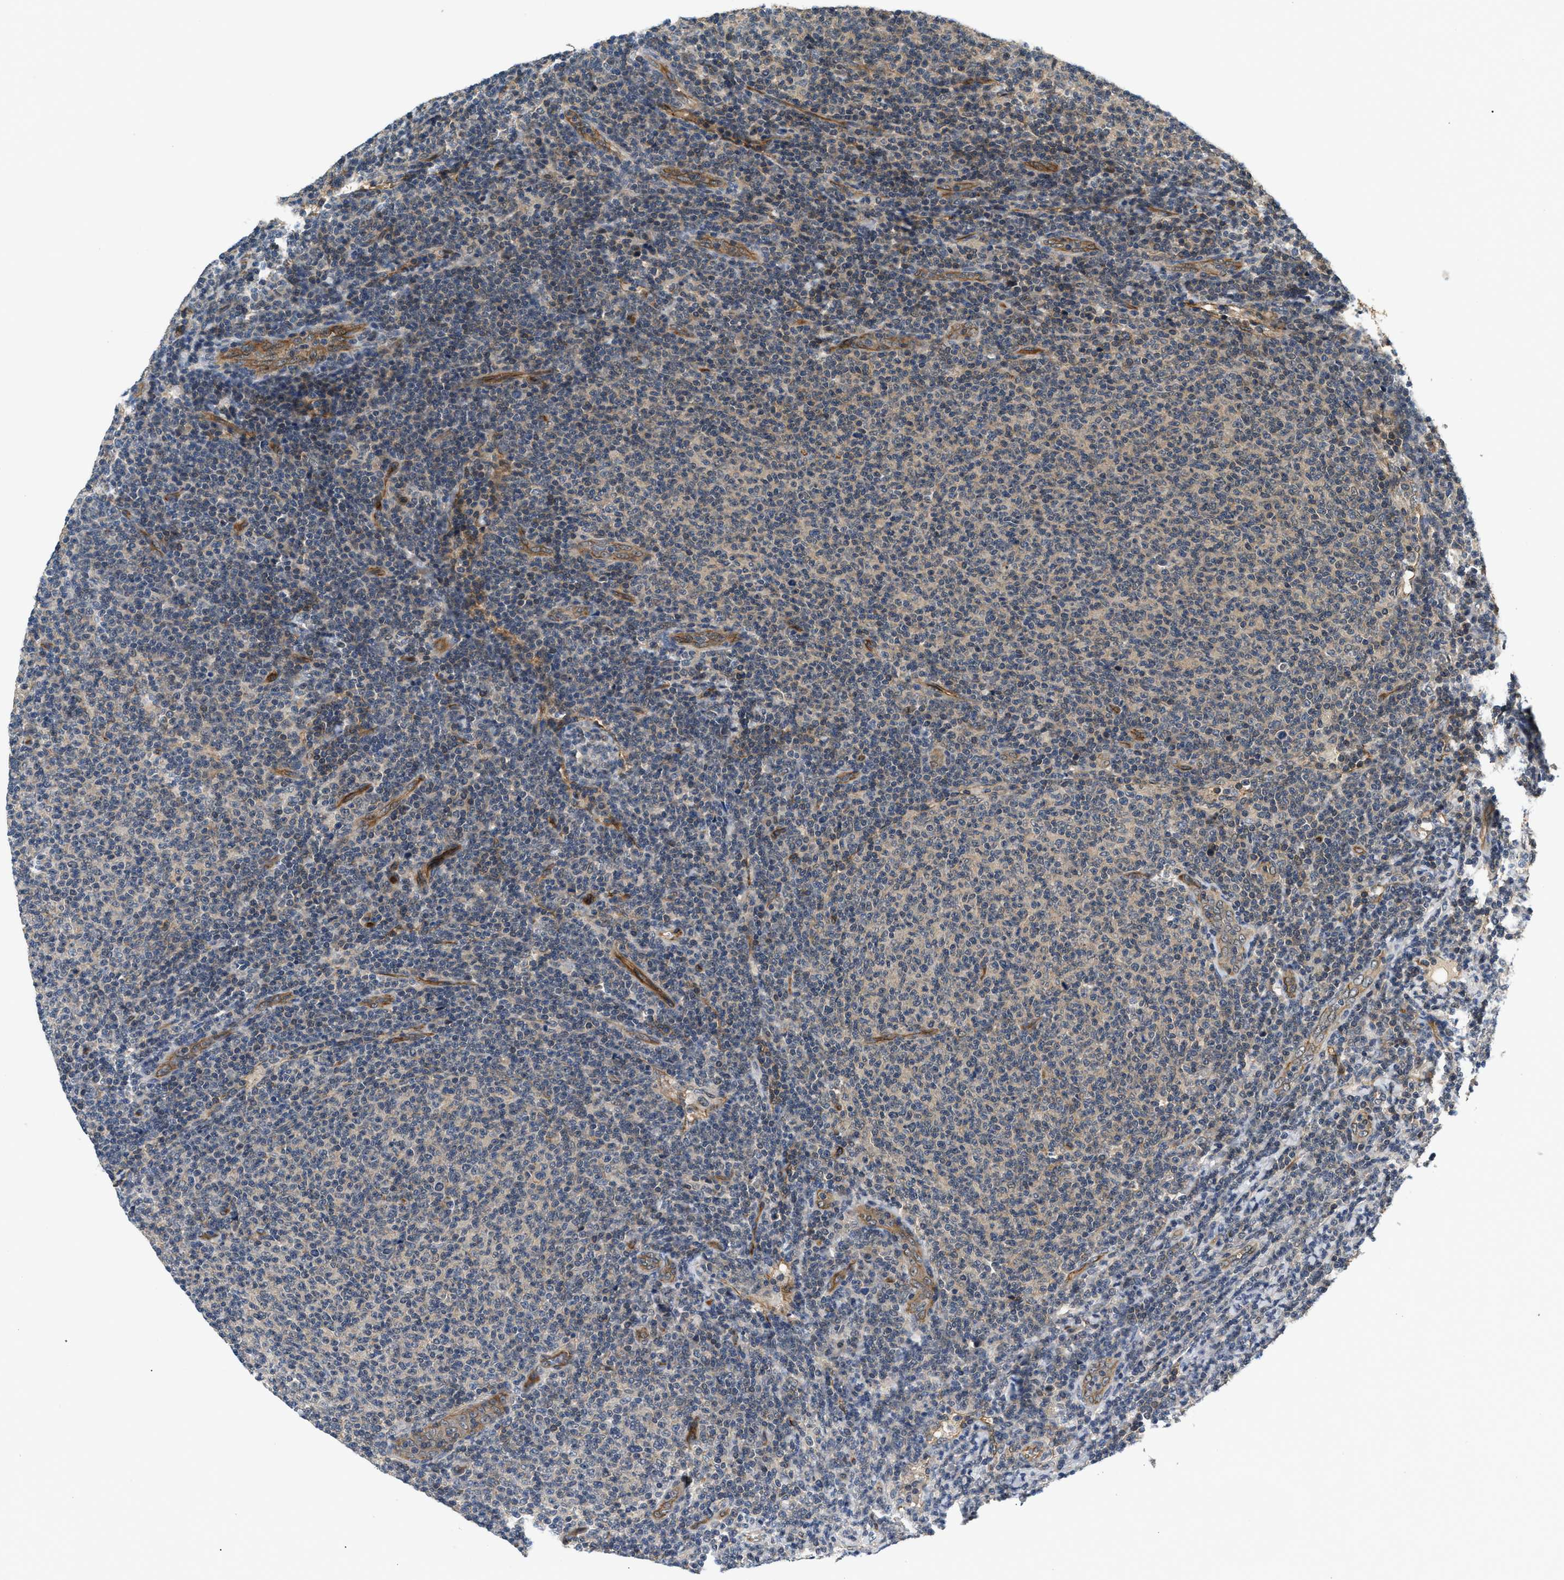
{"staining": {"intensity": "weak", "quantity": "<25%", "location": "cytoplasmic/membranous"}, "tissue": "lymphoma", "cell_type": "Tumor cells", "image_type": "cancer", "snomed": [{"axis": "morphology", "description": "Malignant lymphoma, non-Hodgkin's type, Low grade"}, {"axis": "topography", "description": "Lymph node"}], "caption": "Immunohistochemistry of lymphoma demonstrates no positivity in tumor cells.", "gene": "COPS2", "patient": {"sex": "male", "age": 66}}